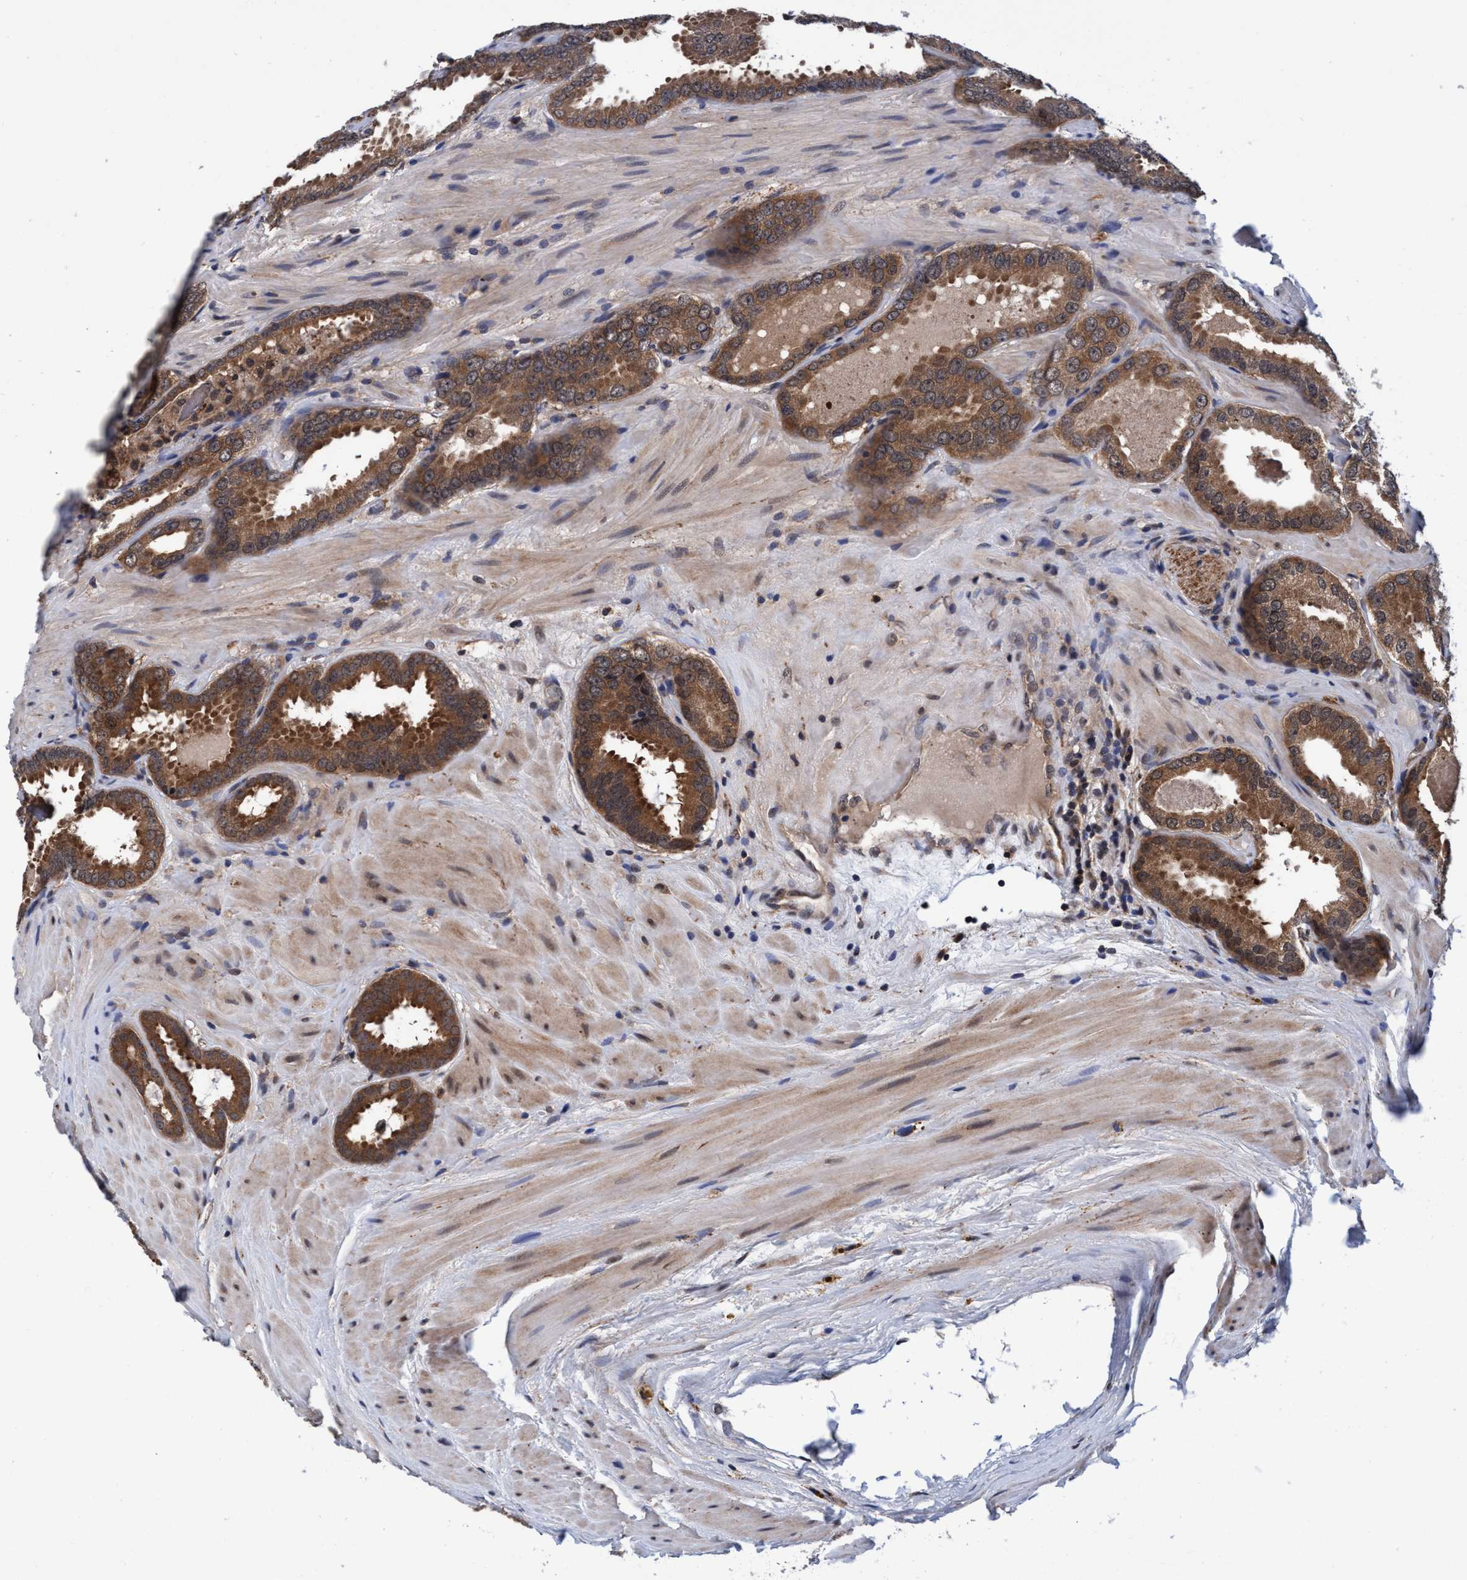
{"staining": {"intensity": "moderate", "quantity": ">75%", "location": "cytoplasmic/membranous"}, "tissue": "prostate cancer", "cell_type": "Tumor cells", "image_type": "cancer", "snomed": [{"axis": "morphology", "description": "Adenocarcinoma, Low grade"}, {"axis": "topography", "description": "Prostate"}], "caption": "Immunohistochemical staining of prostate adenocarcinoma (low-grade) demonstrates medium levels of moderate cytoplasmic/membranous protein staining in approximately >75% of tumor cells.", "gene": "PSMD12", "patient": {"sex": "male", "age": 51}}